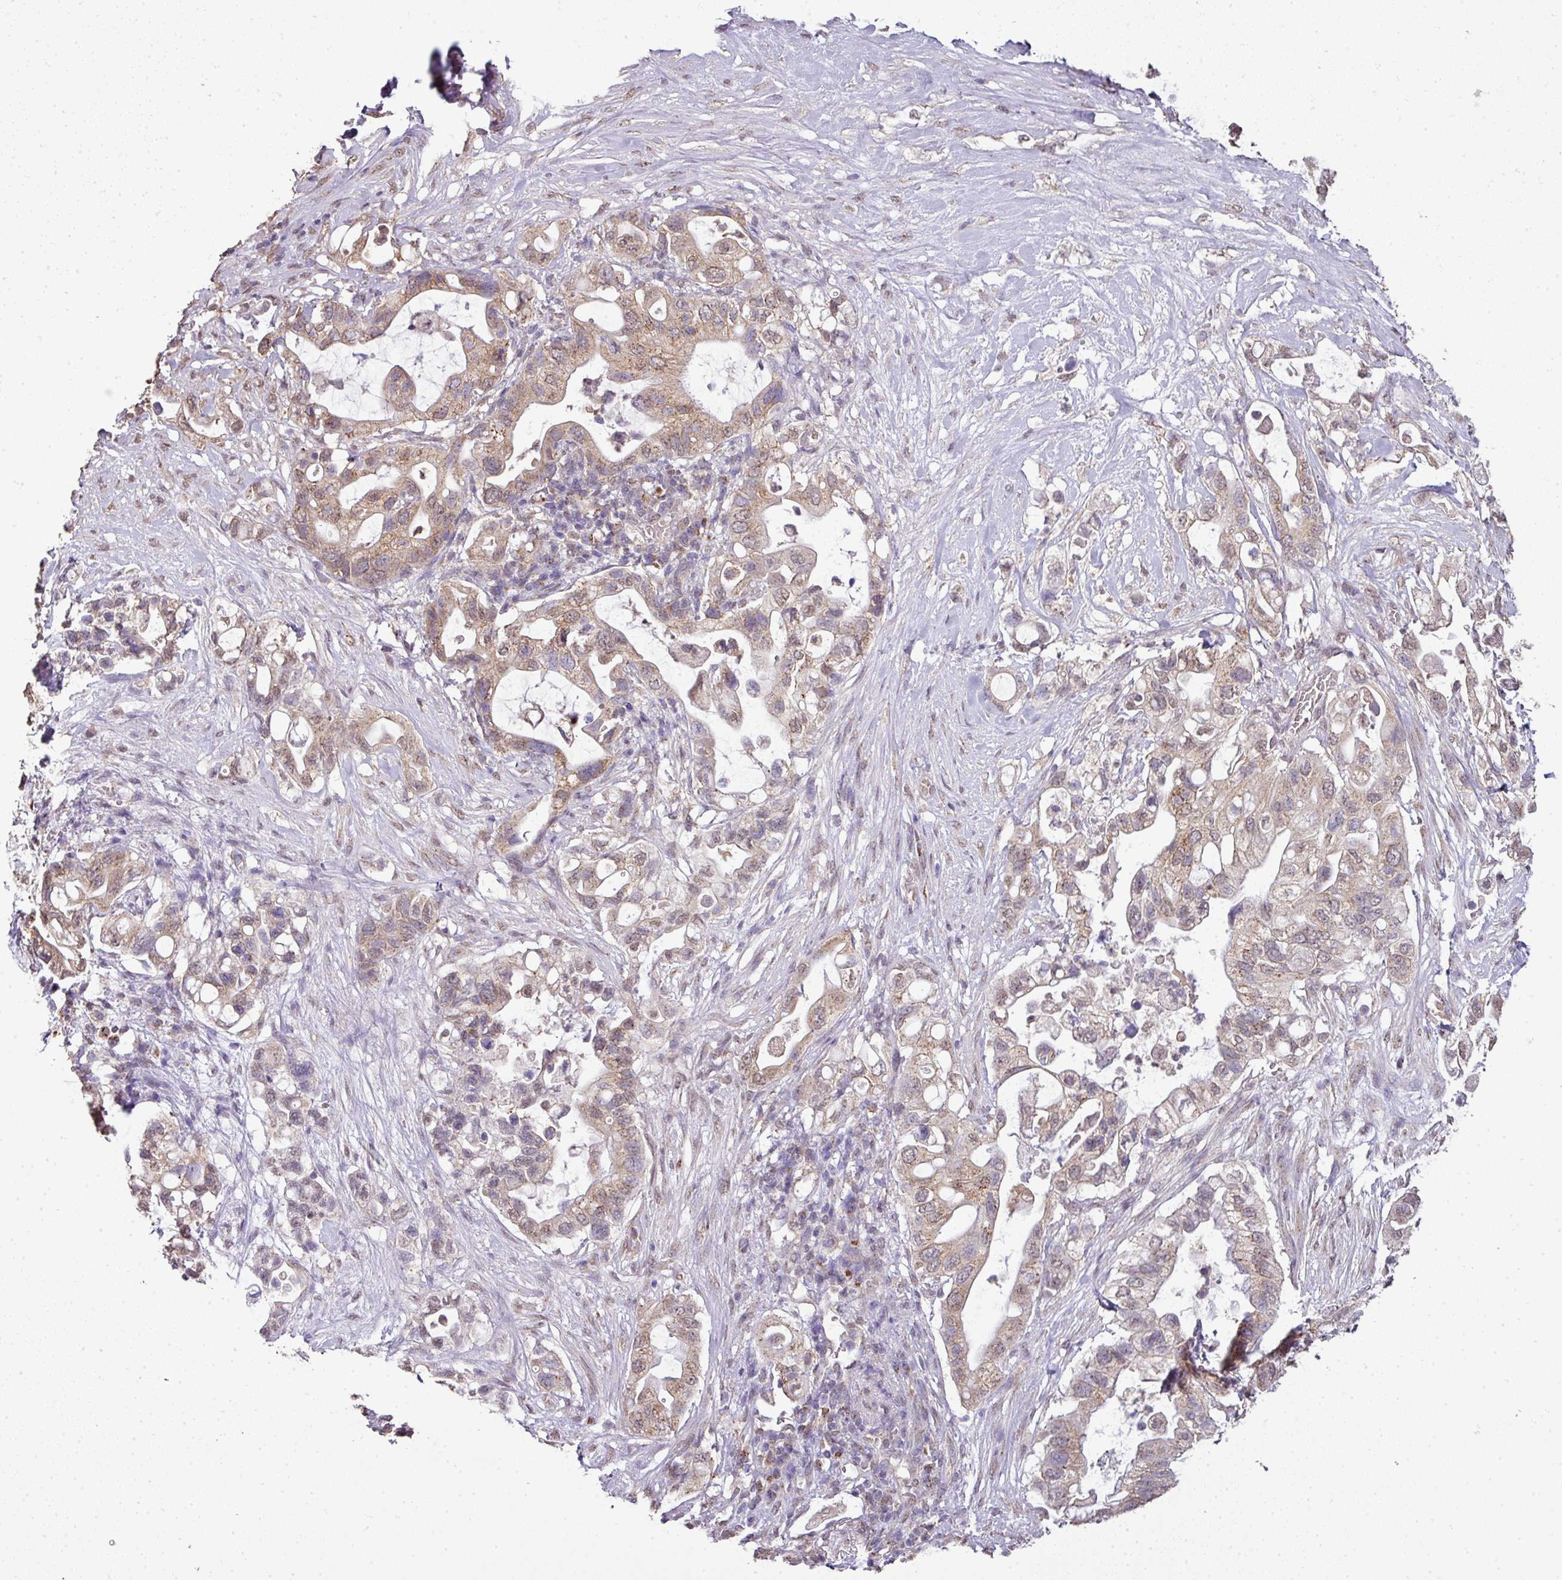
{"staining": {"intensity": "weak", "quantity": ">75%", "location": "cytoplasmic/membranous"}, "tissue": "pancreatic cancer", "cell_type": "Tumor cells", "image_type": "cancer", "snomed": [{"axis": "morphology", "description": "Adenocarcinoma, NOS"}, {"axis": "topography", "description": "Pancreas"}], "caption": "Weak cytoplasmic/membranous staining for a protein is present in approximately >75% of tumor cells of pancreatic adenocarcinoma using immunohistochemistry.", "gene": "JPH2", "patient": {"sex": "female", "age": 72}}